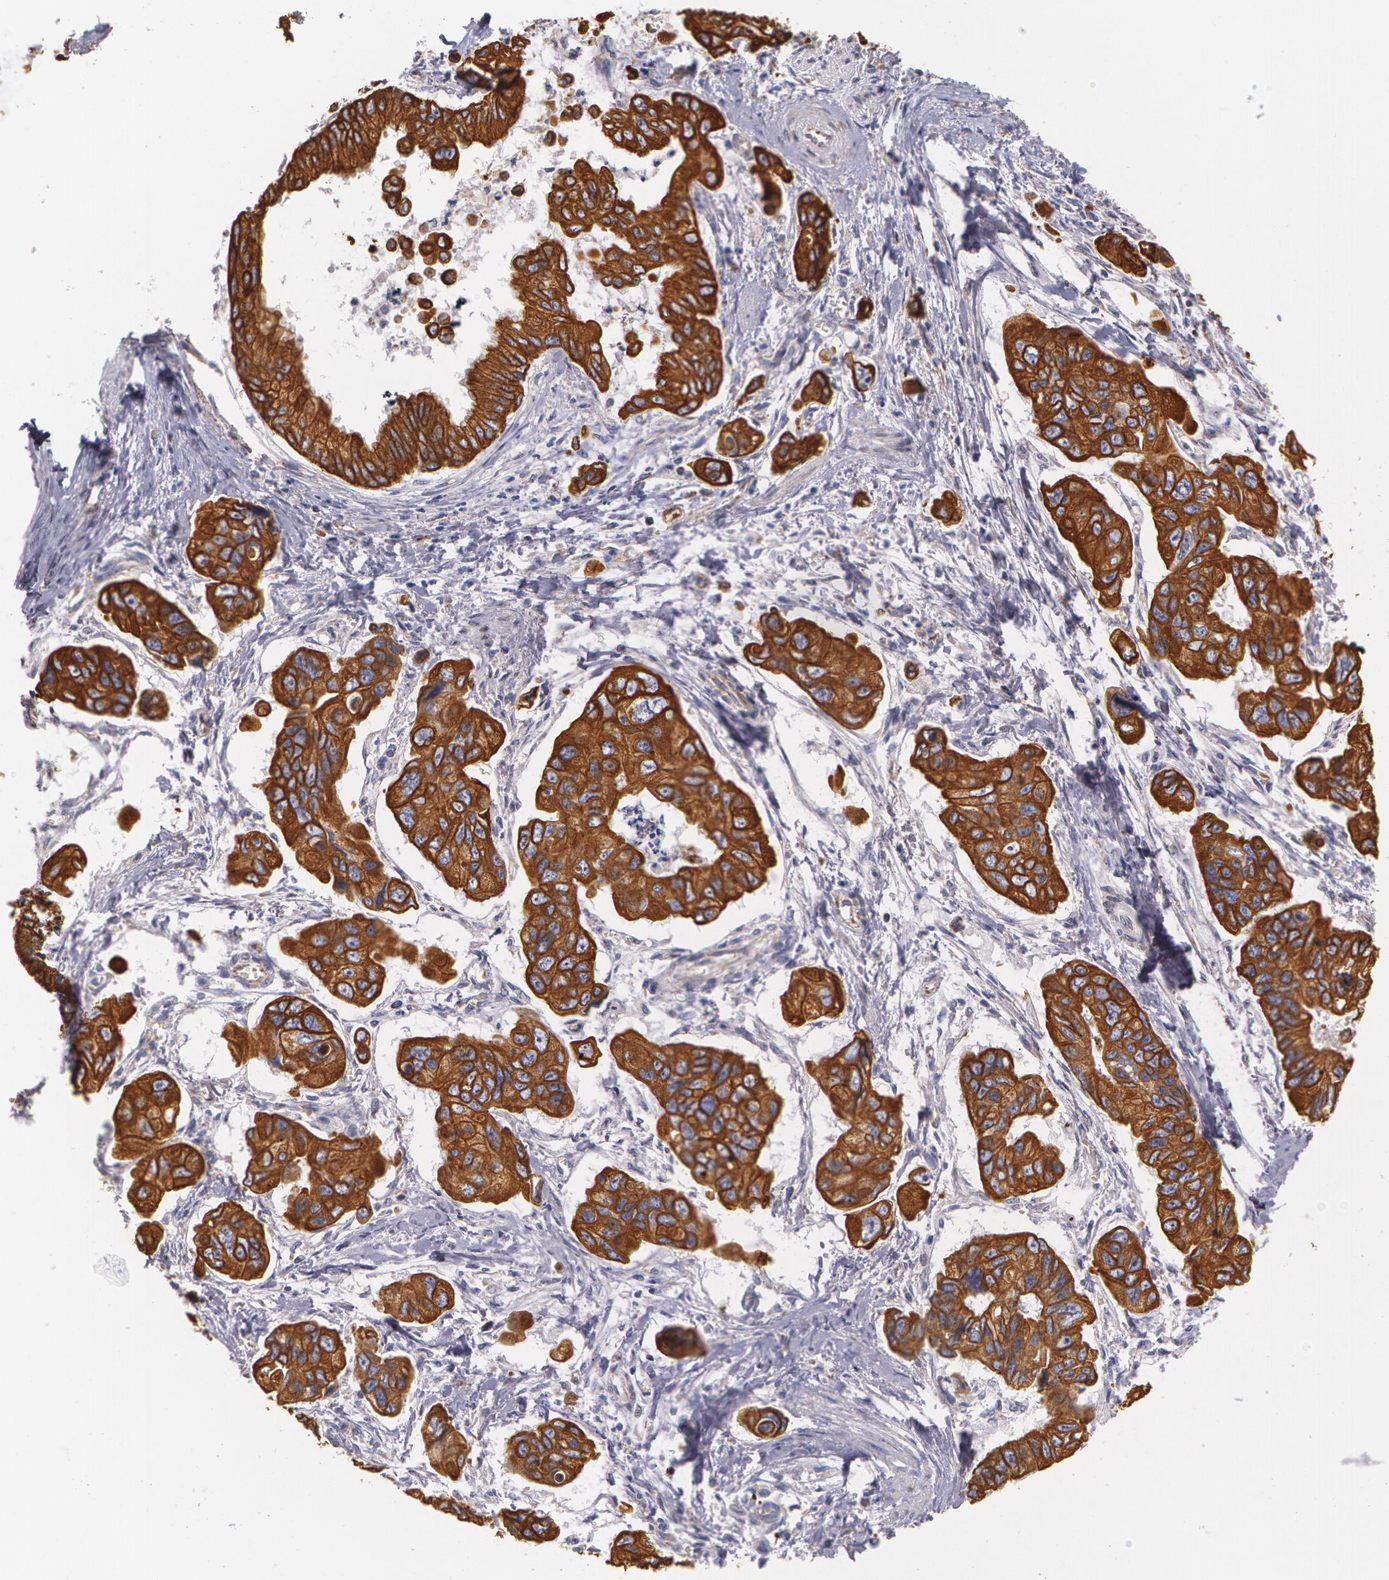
{"staining": {"intensity": "strong", "quantity": ">75%", "location": "cytoplasmic/membranous"}, "tissue": "stomach cancer", "cell_type": "Tumor cells", "image_type": "cancer", "snomed": [{"axis": "morphology", "description": "Adenocarcinoma, NOS"}, {"axis": "topography", "description": "Stomach, upper"}], "caption": "A brown stain shows strong cytoplasmic/membranous expression of a protein in stomach cancer (adenocarcinoma) tumor cells.", "gene": "KRT18", "patient": {"sex": "male", "age": 80}}